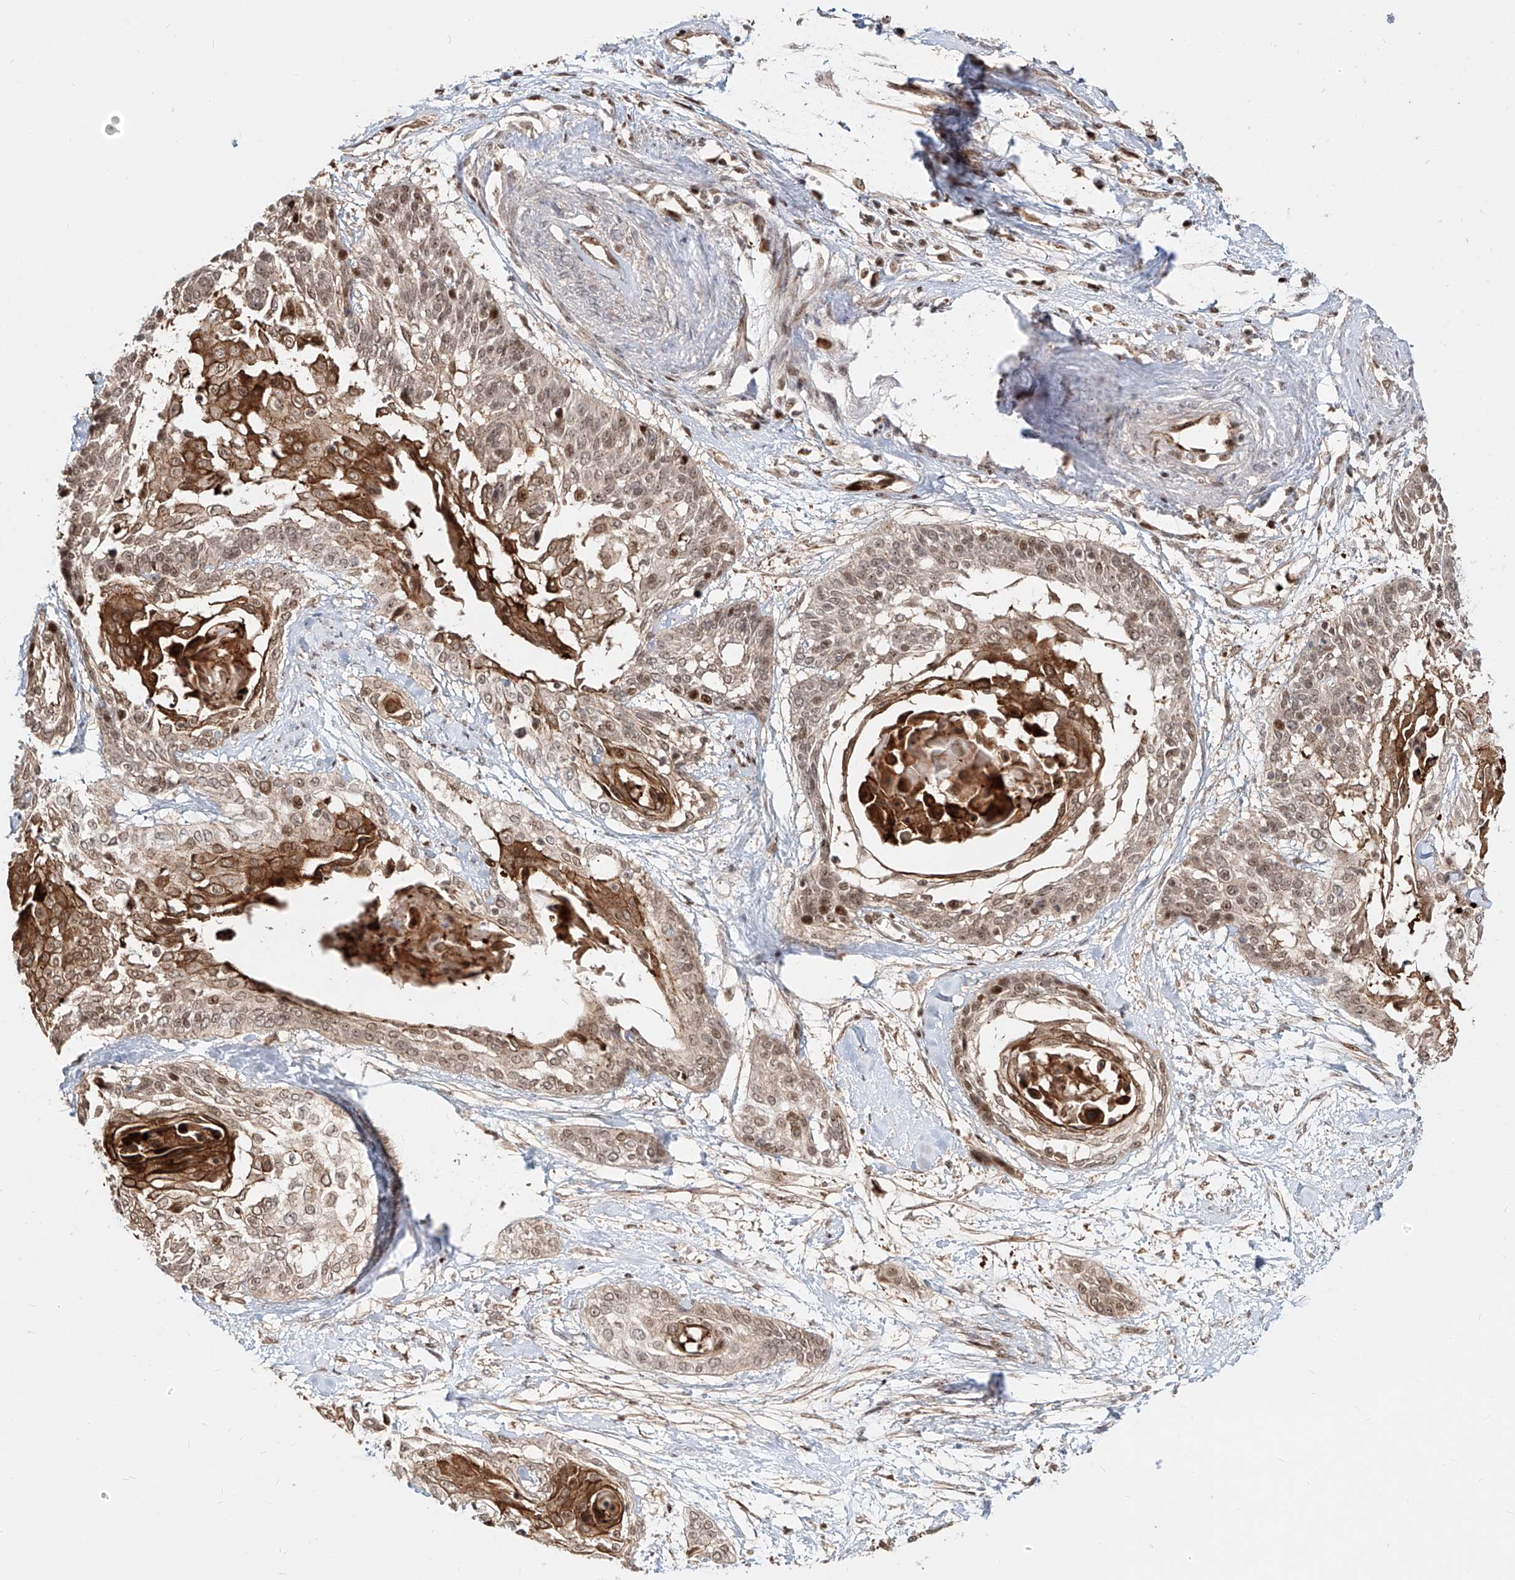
{"staining": {"intensity": "moderate", "quantity": "25%-75%", "location": "nuclear"}, "tissue": "cervical cancer", "cell_type": "Tumor cells", "image_type": "cancer", "snomed": [{"axis": "morphology", "description": "Squamous cell carcinoma, NOS"}, {"axis": "topography", "description": "Cervix"}], "caption": "Squamous cell carcinoma (cervical) was stained to show a protein in brown. There is medium levels of moderate nuclear positivity in about 25%-75% of tumor cells. Using DAB (brown) and hematoxylin (blue) stains, captured at high magnification using brightfield microscopy.", "gene": "ZNF710", "patient": {"sex": "female", "age": 57}}